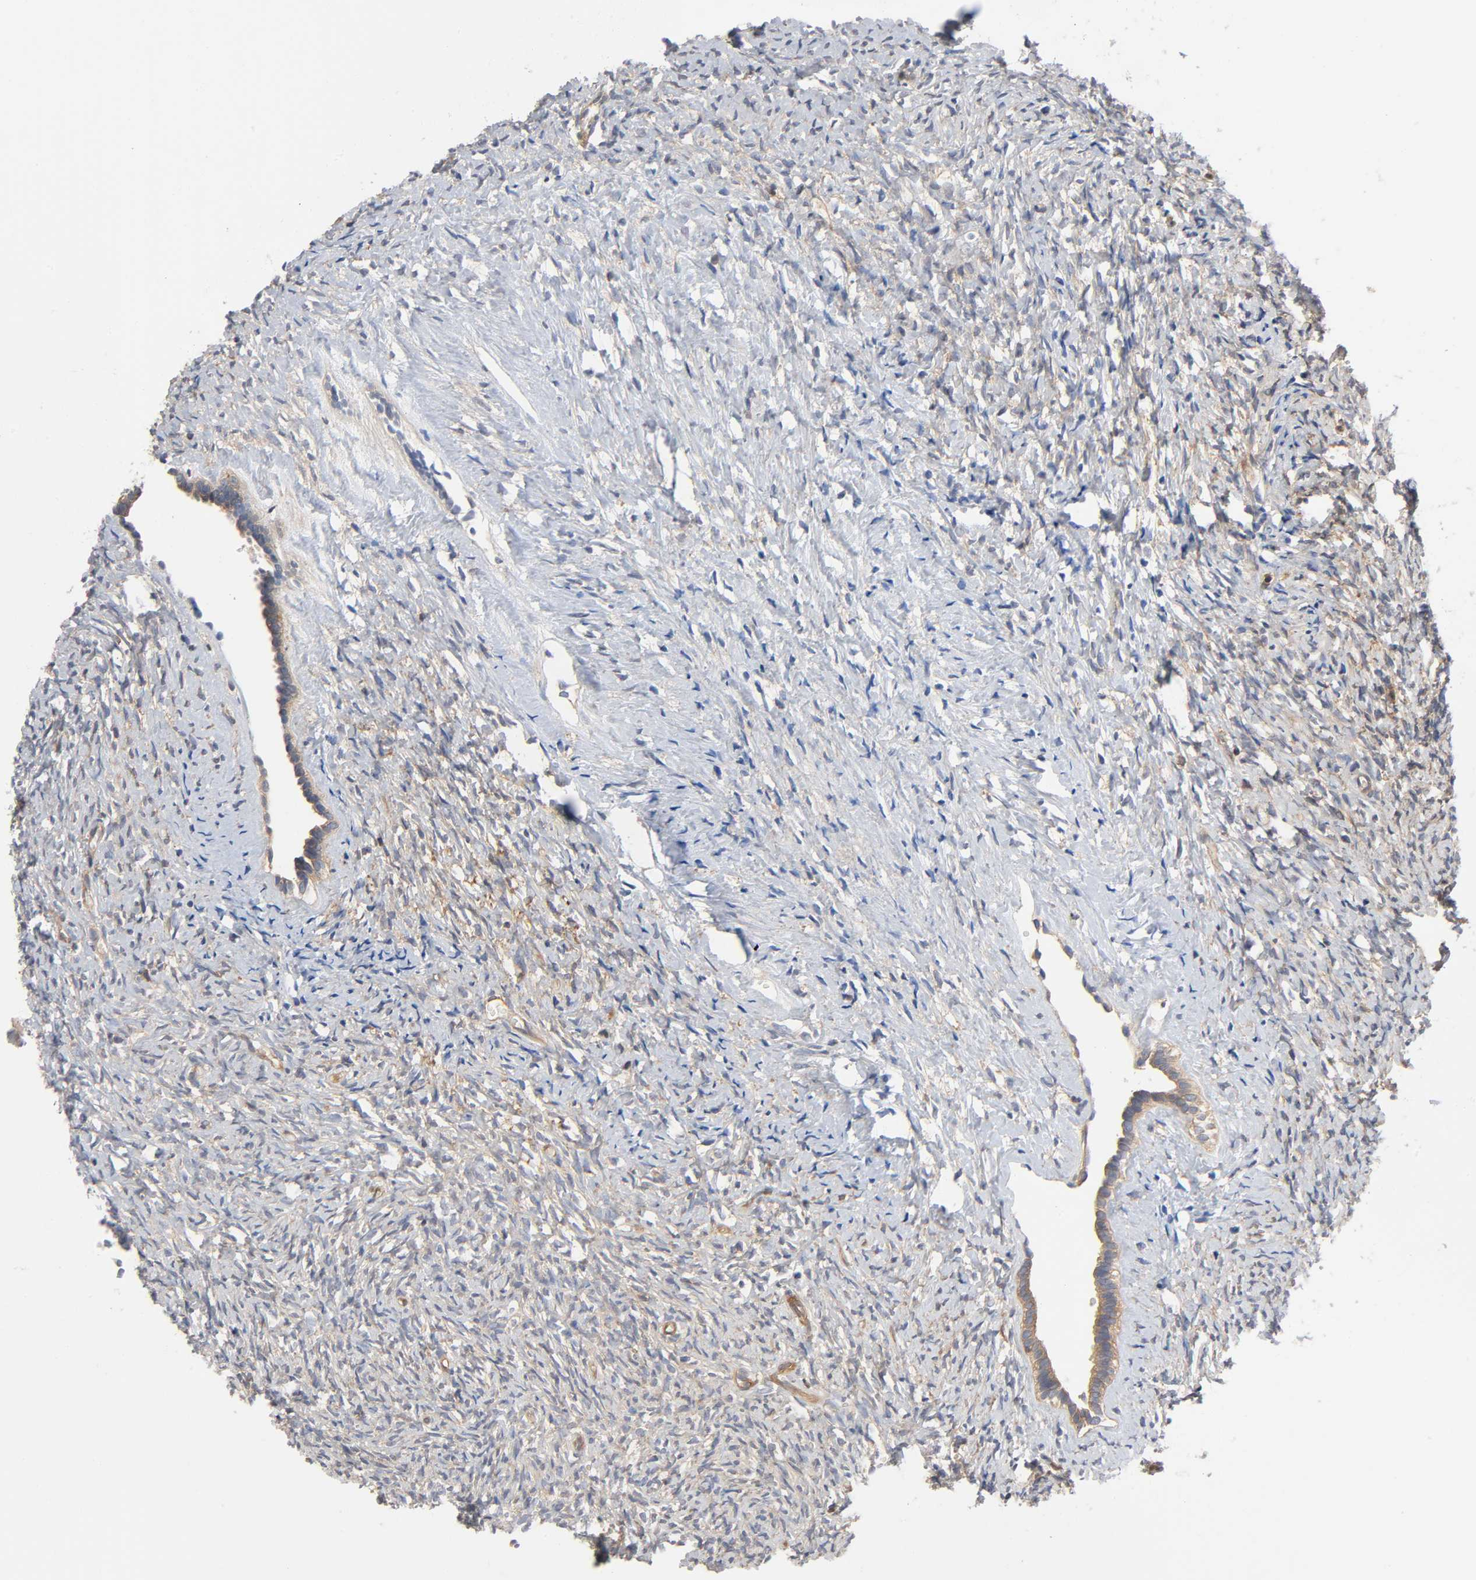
{"staining": {"intensity": "moderate", "quantity": "25%-75%", "location": "cytoplasmic/membranous"}, "tissue": "ovary", "cell_type": "Ovarian stroma cells", "image_type": "normal", "snomed": [{"axis": "morphology", "description": "Normal tissue, NOS"}, {"axis": "topography", "description": "Ovary"}], "caption": "IHC histopathology image of unremarkable ovary stained for a protein (brown), which shows medium levels of moderate cytoplasmic/membranous staining in approximately 25%-75% of ovarian stroma cells.", "gene": "PRKAB1", "patient": {"sex": "female", "age": 35}}